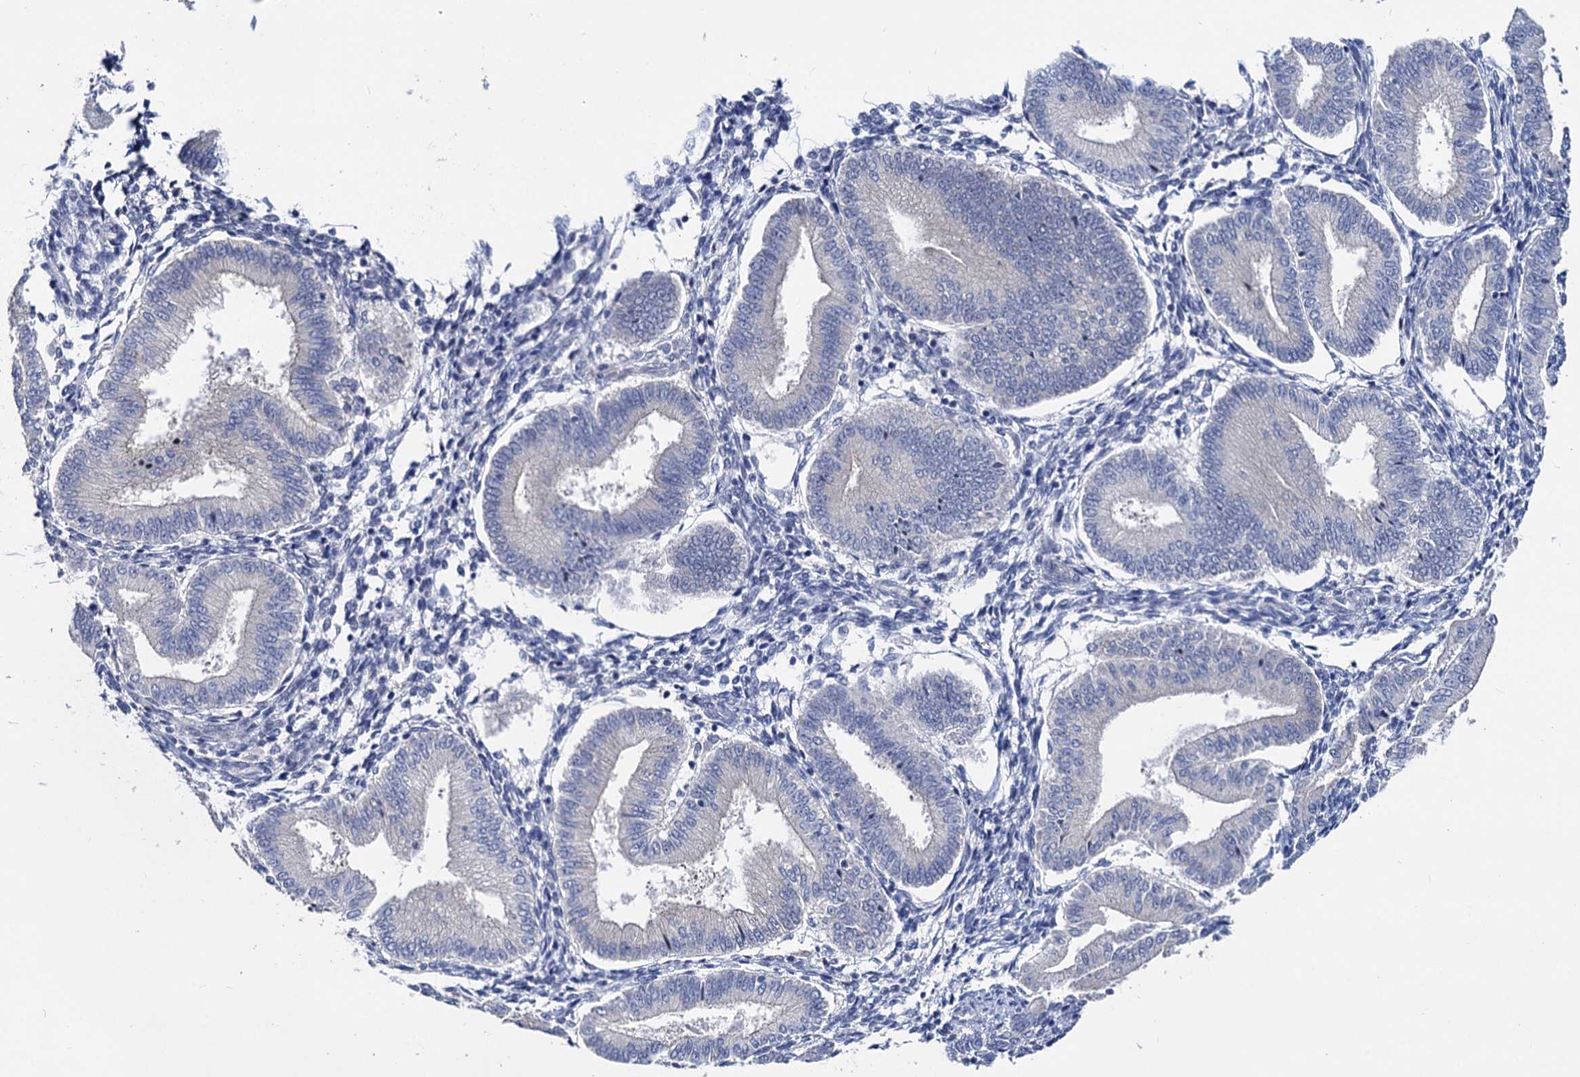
{"staining": {"intensity": "negative", "quantity": "none", "location": "none"}, "tissue": "endometrium", "cell_type": "Cells in endometrial stroma", "image_type": "normal", "snomed": [{"axis": "morphology", "description": "Normal tissue, NOS"}, {"axis": "topography", "description": "Endometrium"}], "caption": "Immunohistochemical staining of unremarkable endometrium exhibits no significant expression in cells in endometrial stroma.", "gene": "CAPRIN2", "patient": {"sex": "female", "age": 39}}